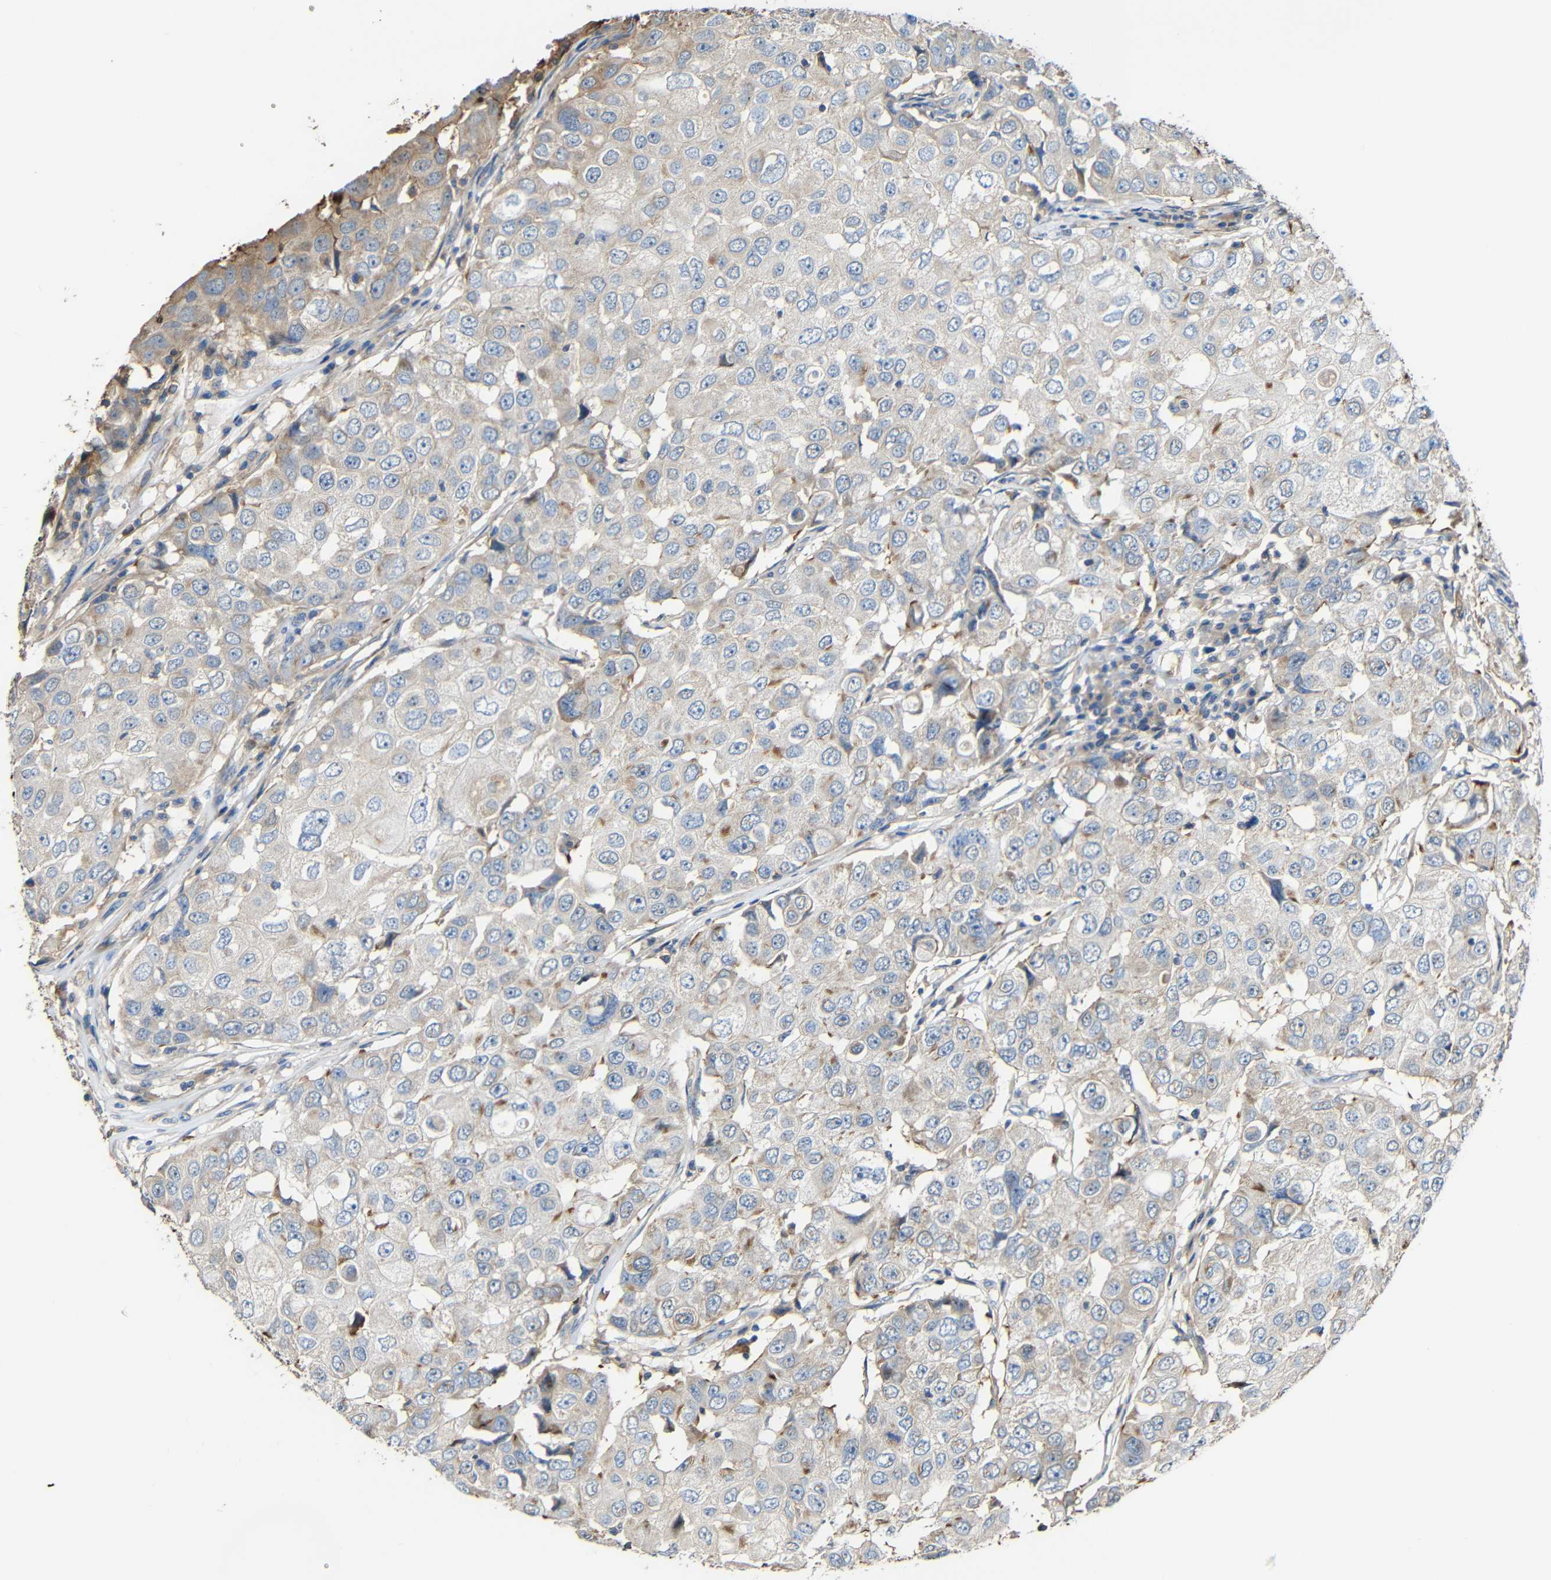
{"staining": {"intensity": "weak", "quantity": "<25%", "location": "cytoplasmic/membranous"}, "tissue": "breast cancer", "cell_type": "Tumor cells", "image_type": "cancer", "snomed": [{"axis": "morphology", "description": "Duct carcinoma"}, {"axis": "topography", "description": "Breast"}], "caption": "Photomicrograph shows no significant protein expression in tumor cells of breast cancer.", "gene": "RHOT2", "patient": {"sex": "female", "age": 27}}